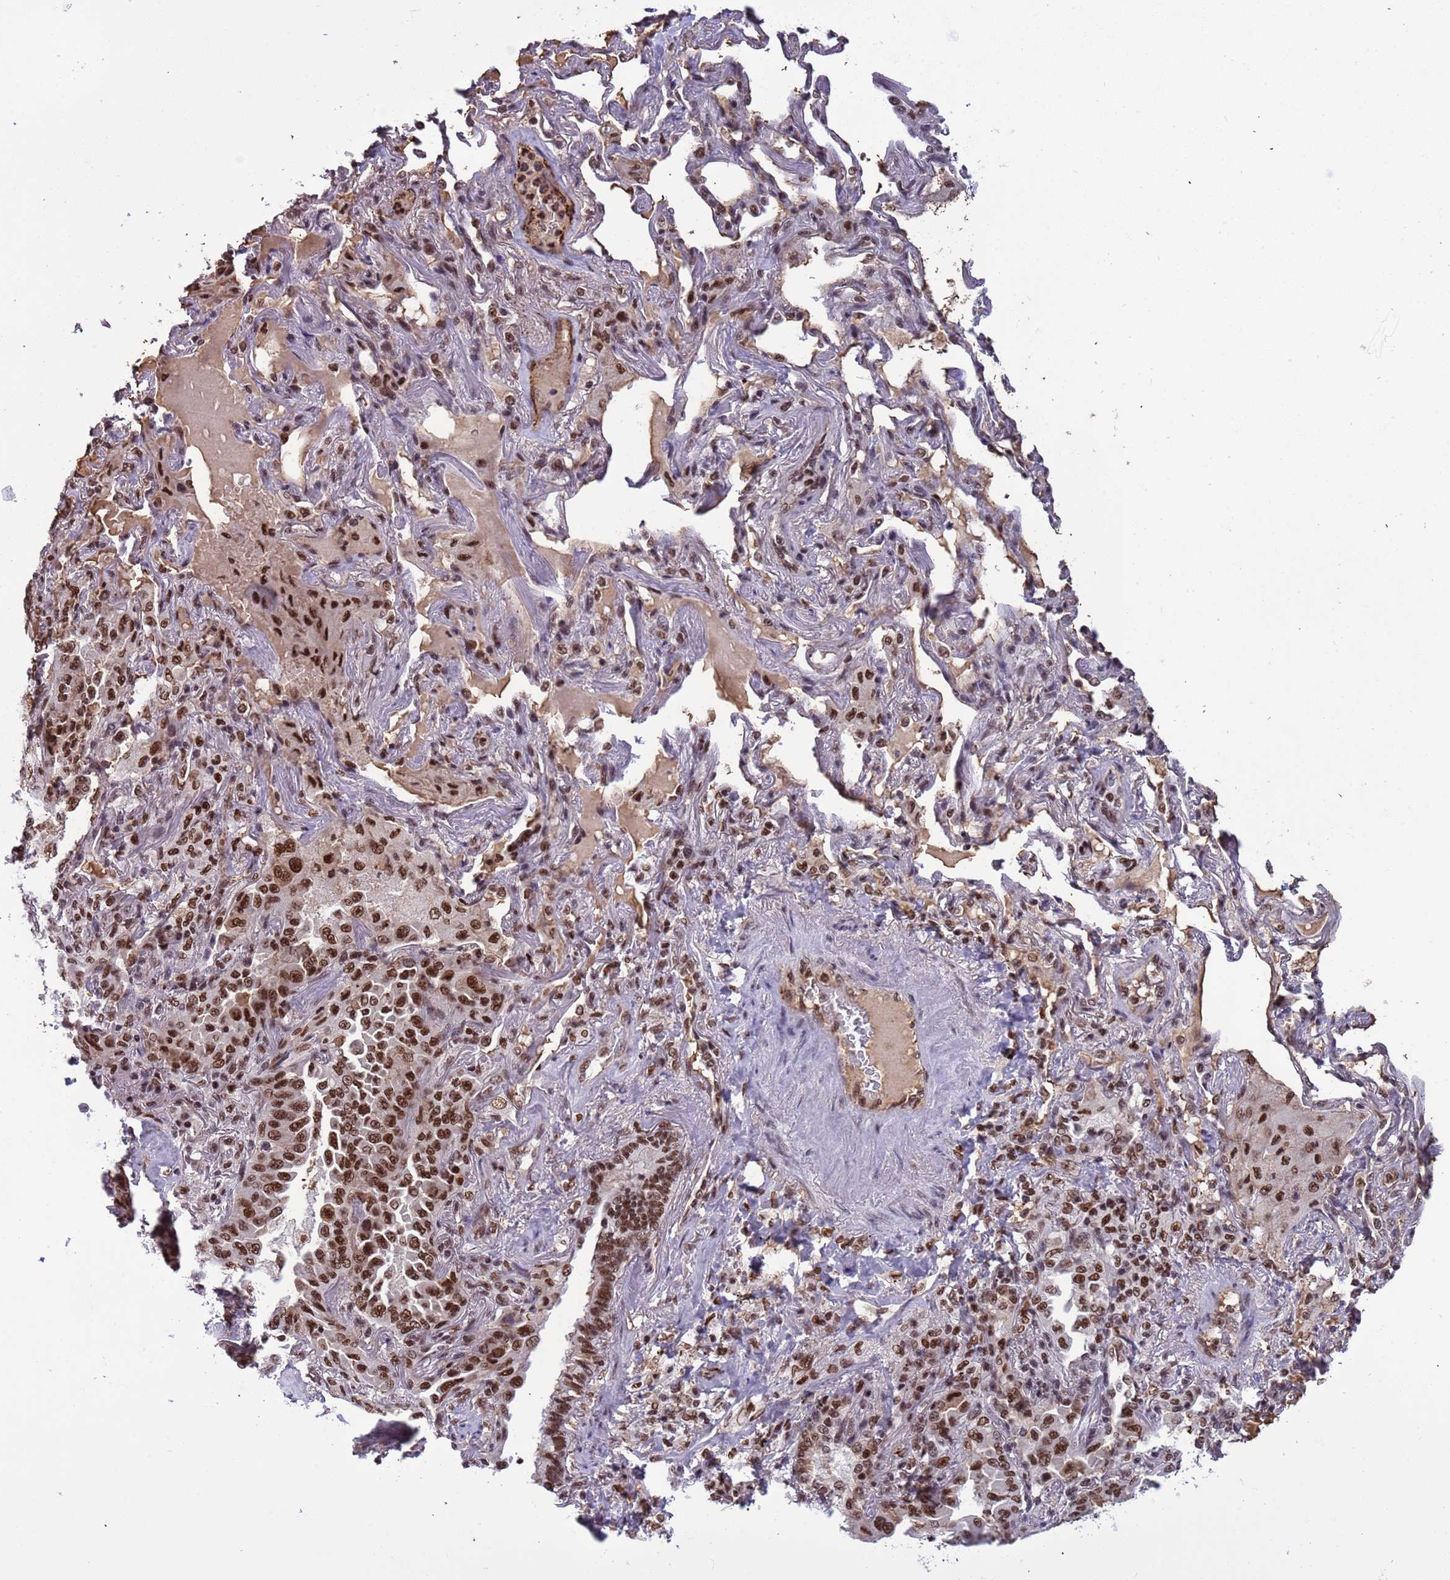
{"staining": {"intensity": "strong", "quantity": ">75%", "location": "nuclear"}, "tissue": "lung cancer", "cell_type": "Tumor cells", "image_type": "cancer", "snomed": [{"axis": "morphology", "description": "Adenocarcinoma, NOS"}, {"axis": "topography", "description": "Lung"}], "caption": "Immunohistochemical staining of human lung cancer (adenocarcinoma) exhibits high levels of strong nuclear positivity in about >75% of tumor cells. The staining was performed using DAB, with brown indicating positive protein expression. Nuclei are stained blue with hematoxylin.", "gene": "SRRT", "patient": {"sex": "female", "age": 69}}